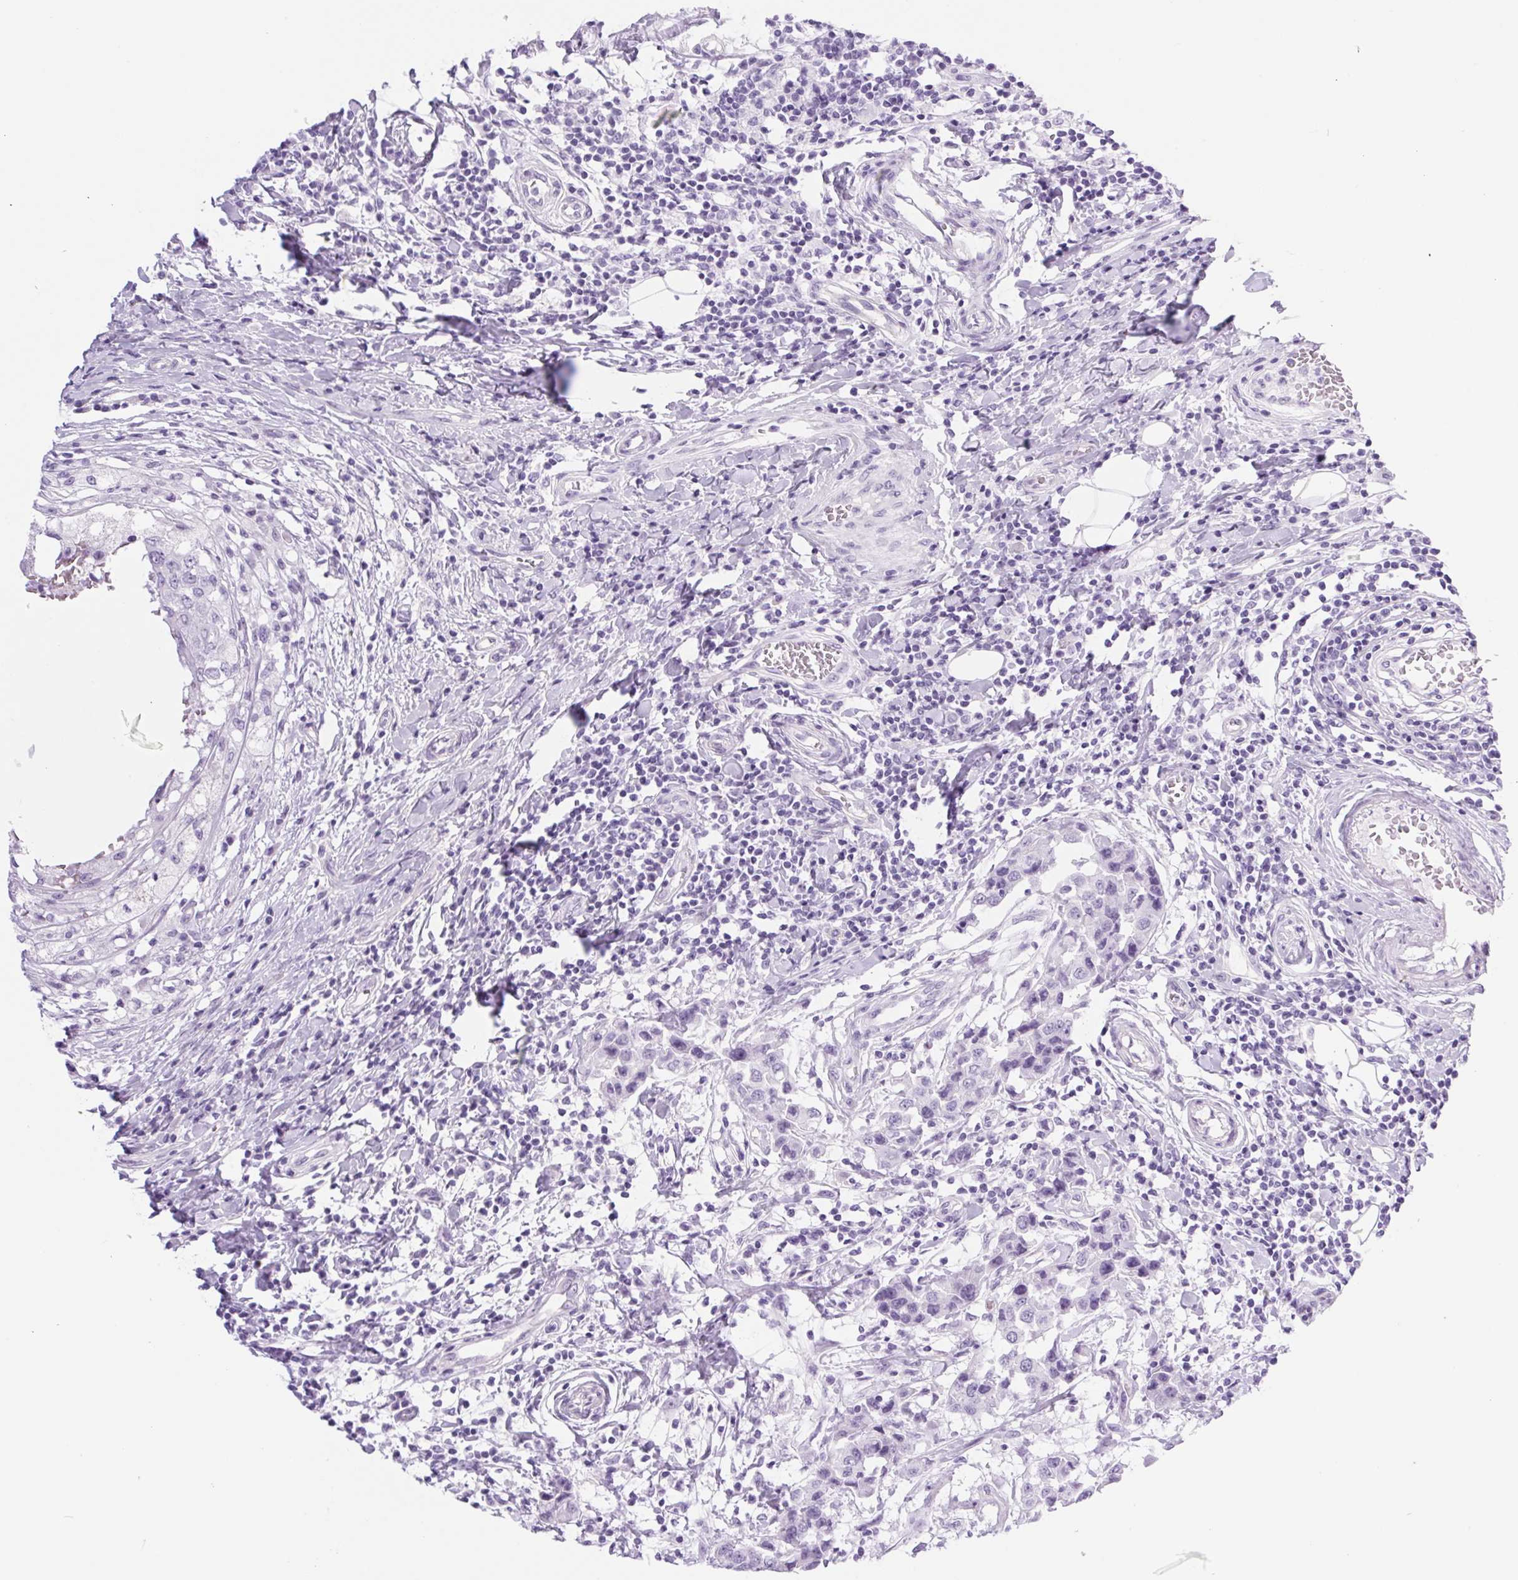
{"staining": {"intensity": "negative", "quantity": "none", "location": "none"}, "tissue": "breast cancer", "cell_type": "Tumor cells", "image_type": "cancer", "snomed": [{"axis": "morphology", "description": "Duct carcinoma"}, {"axis": "topography", "description": "Breast"}], "caption": "Immunohistochemistry (IHC) micrograph of human invasive ductal carcinoma (breast) stained for a protein (brown), which demonstrates no staining in tumor cells. (DAB (3,3'-diaminobenzidine) immunohistochemistry with hematoxylin counter stain).", "gene": "SPACA5B", "patient": {"sex": "female", "age": 27}}